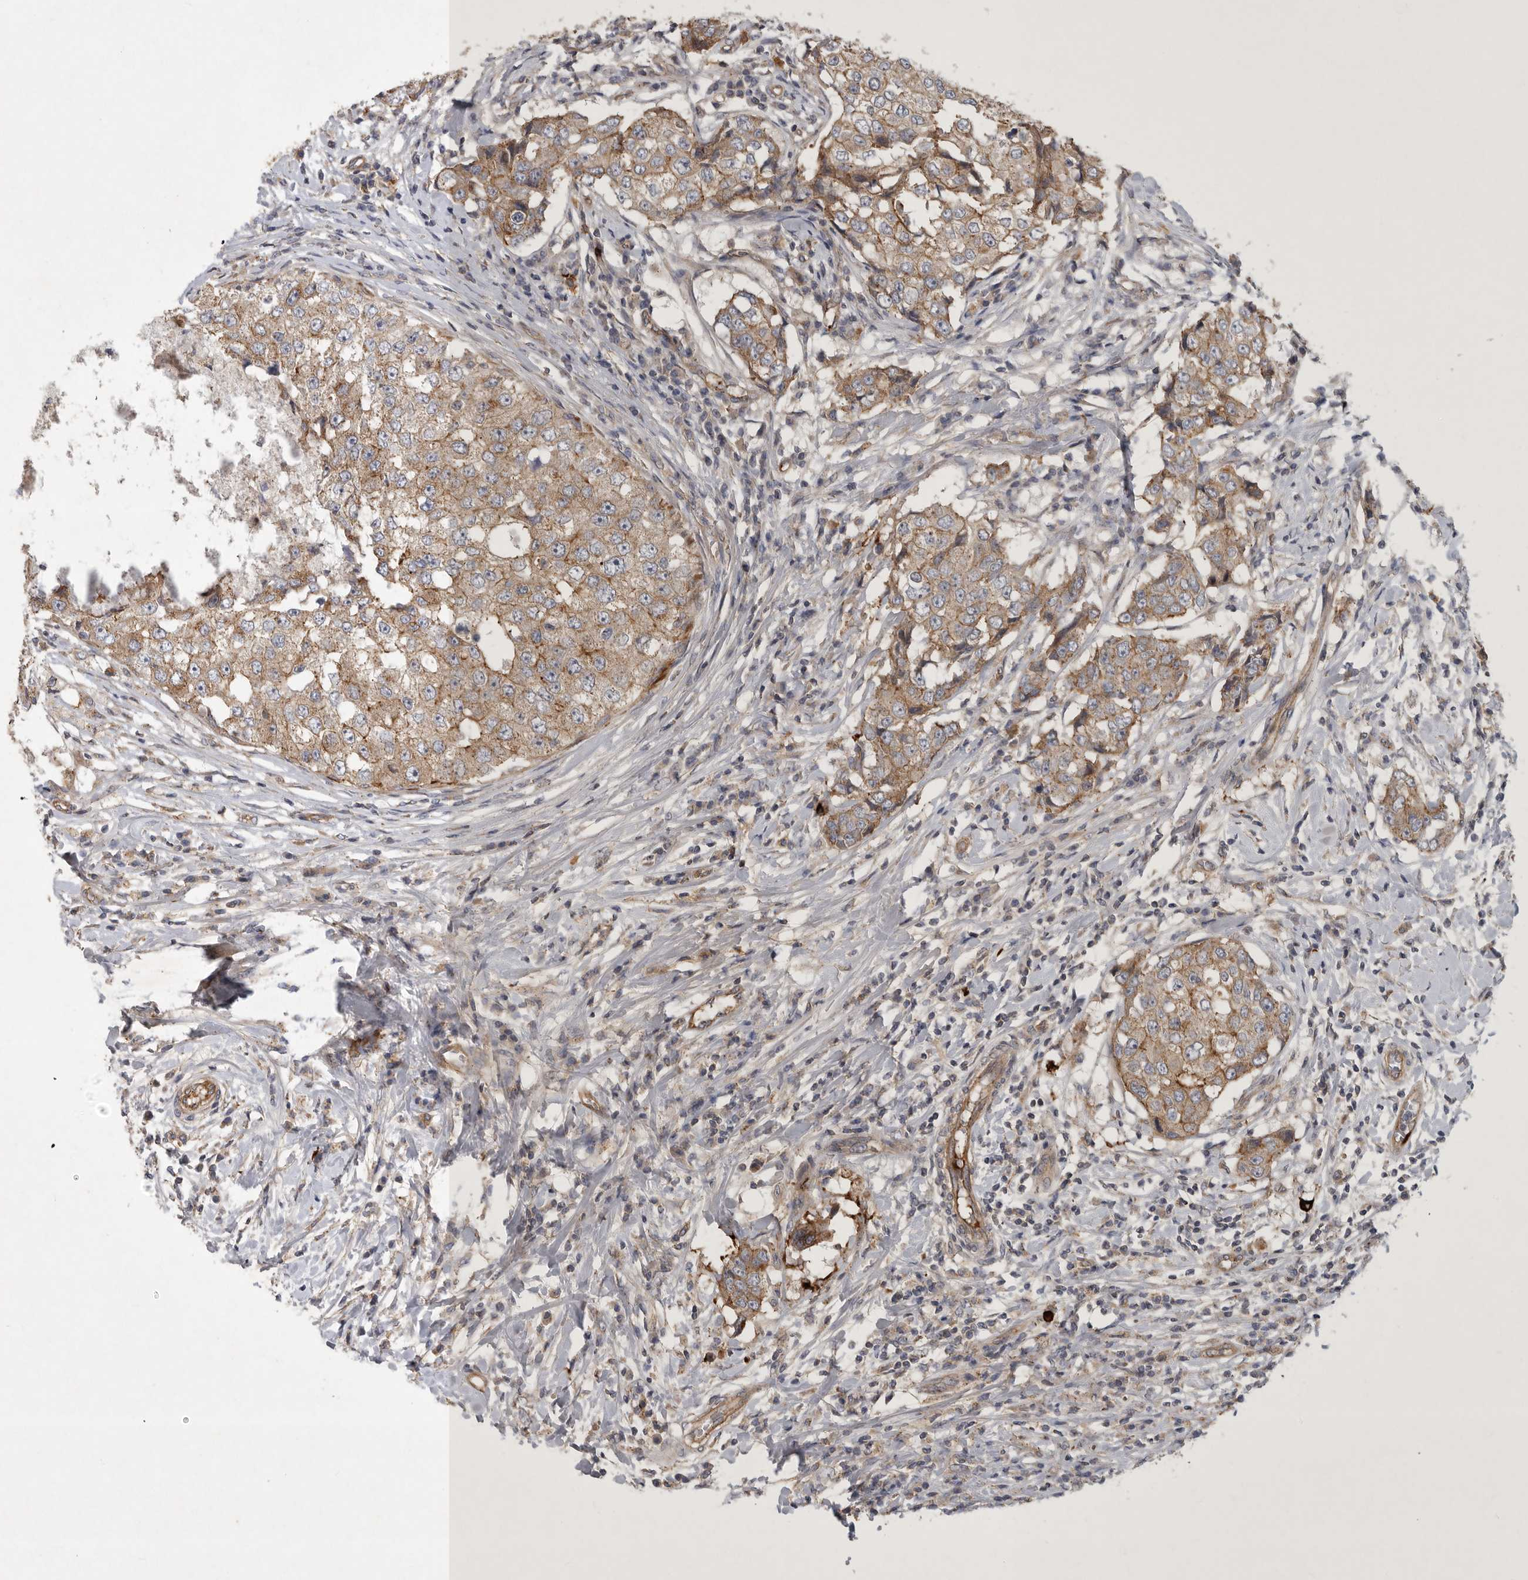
{"staining": {"intensity": "weak", "quantity": ">75%", "location": "cytoplasmic/membranous"}, "tissue": "breast cancer", "cell_type": "Tumor cells", "image_type": "cancer", "snomed": [{"axis": "morphology", "description": "Duct carcinoma"}, {"axis": "topography", "description": "Breast"}], "caption": "The photomicrograph displays a brown stain indicating the presence of a protein in the cytoplasmic/membranous of tumor cells in breast cancer (invasive ductal carcinoma).", "gene": "MLPH", "patient": {"sex": "female", "age": 27}}